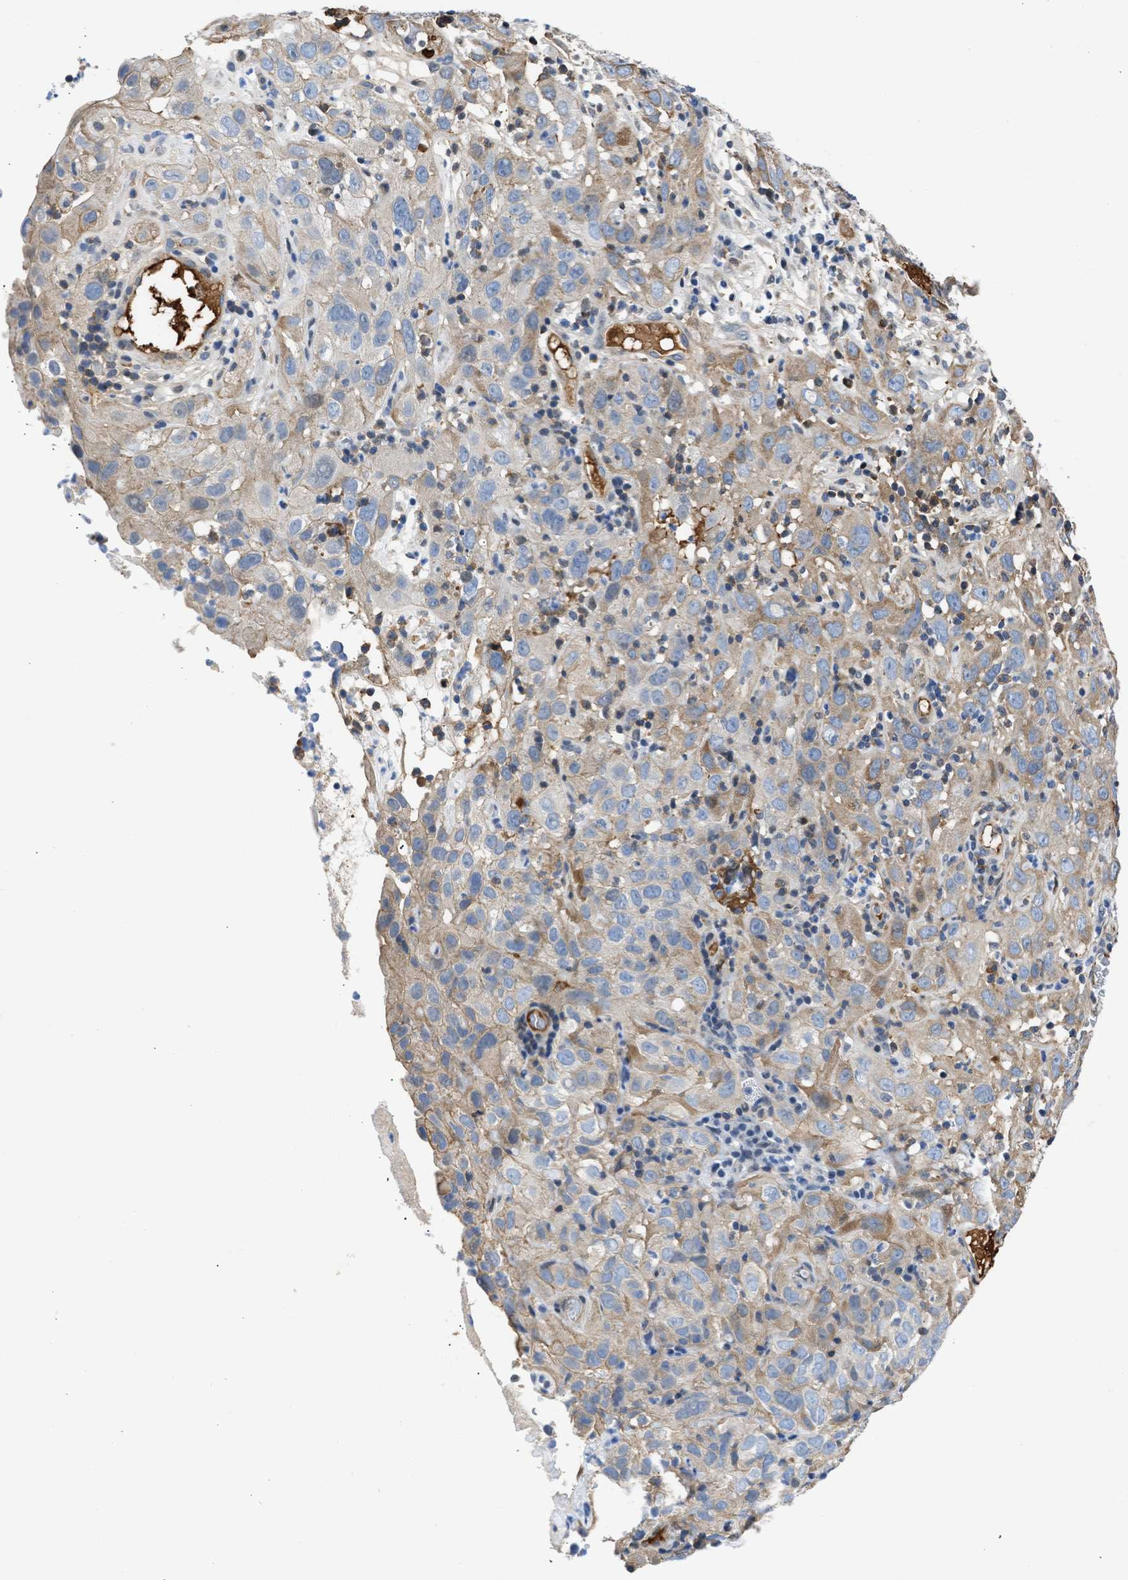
{"staining": {"intensity": "moderate", "quantity": "<25%", "location": "cytoplasmic/membranous"}, "tissue": "cervical cancer", "cell_type": "Tumor cells", "image_type": "cancer", "snomed": [{"axis": "morphology", "description": "Squamous cell carcinoma, NOS"}, {"axis": "topography", "description": "Cervix"}], "caption": "Protein staining of cervical squamous cell carcinoma tissue reveals moderate cytoplasmic/membranous positivity in approximately <25% of tumor cells. (DAB (3,3'-diaminobenzidine) IHC, brown staining for protein, blue staining for nuclei).", "gene": "MAS1L", "patient": {"sex": "female", "age": 32}}